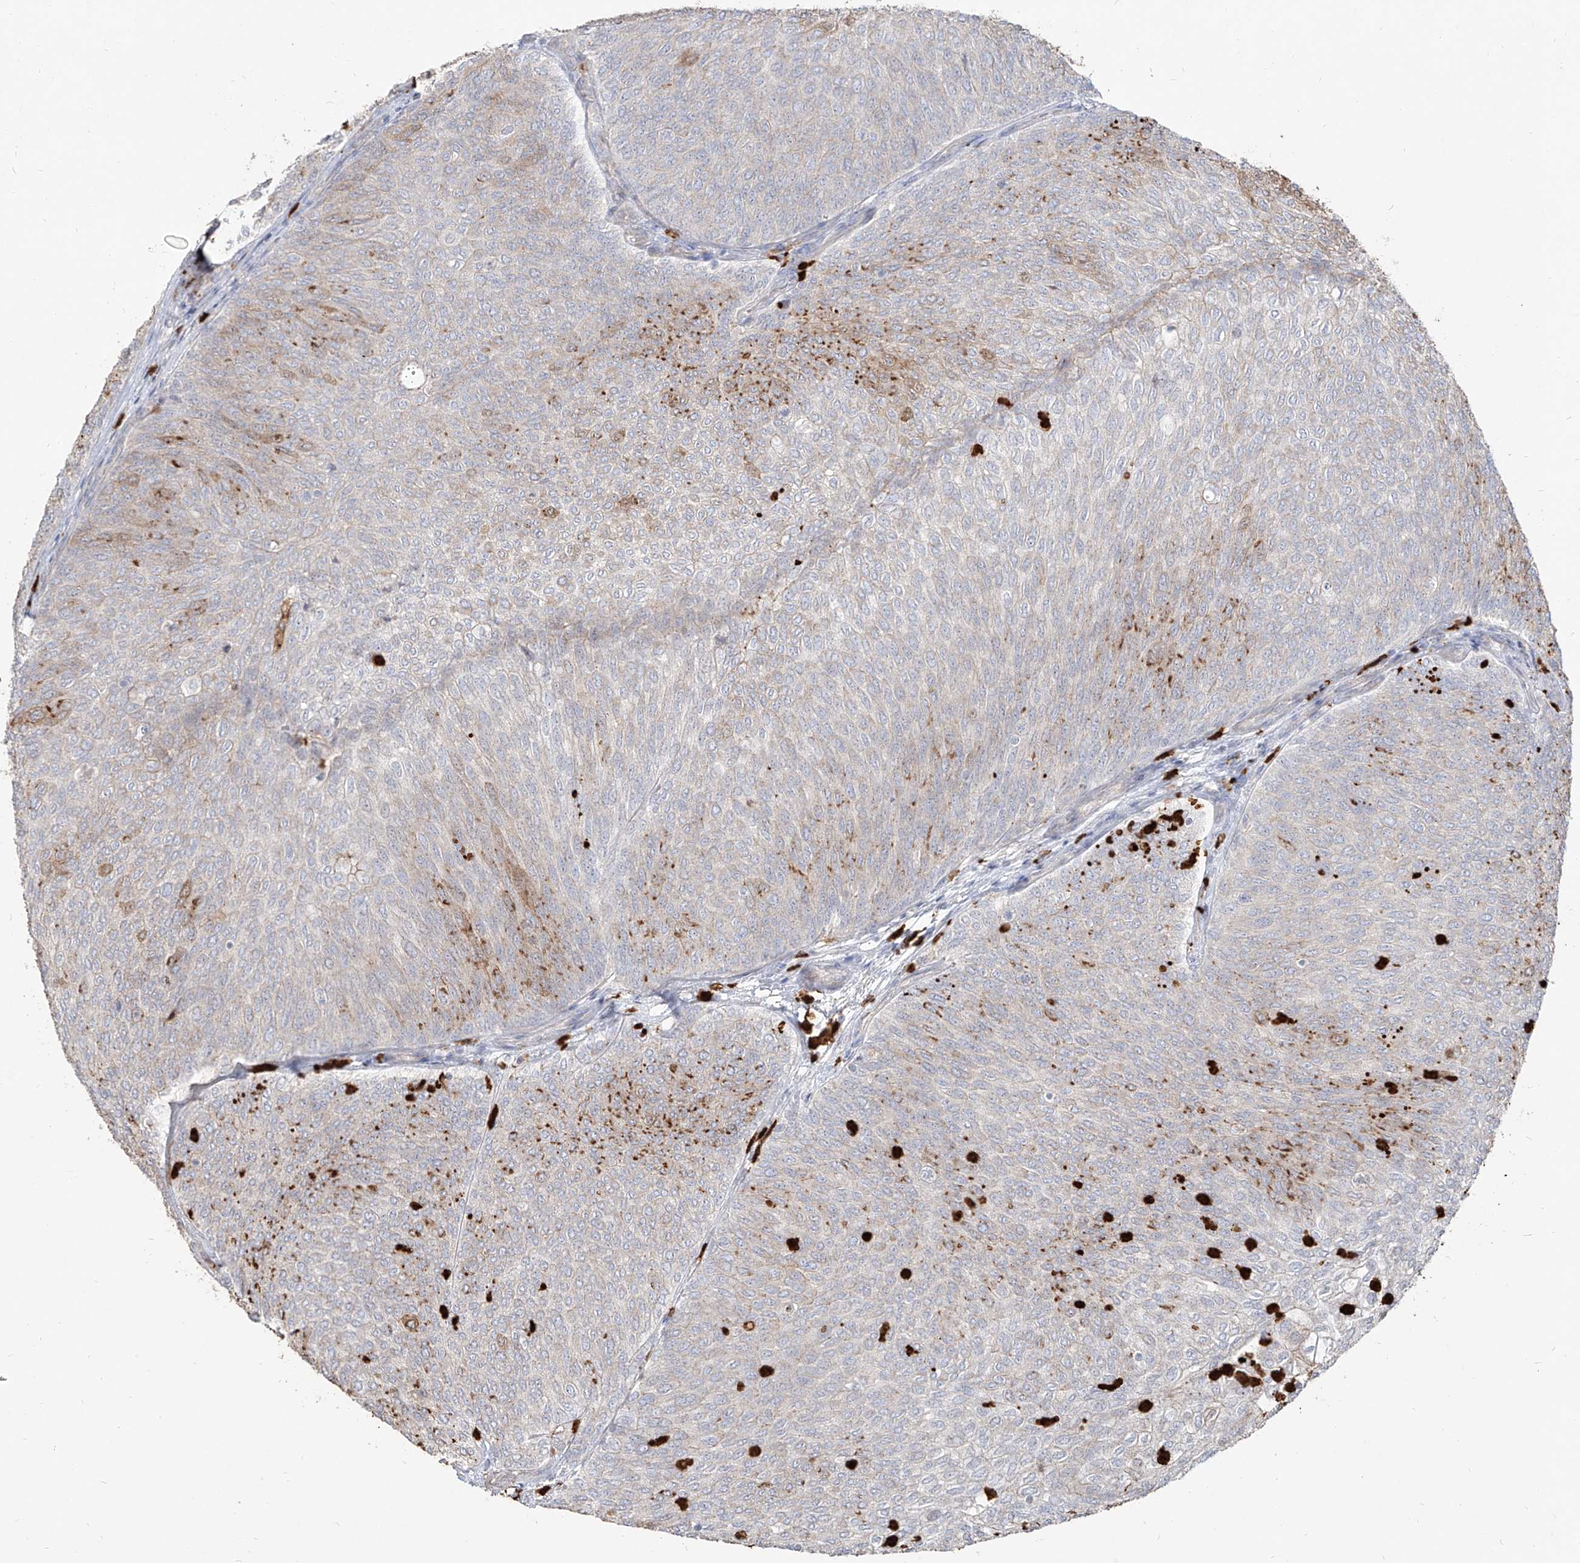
{"staining": {"intensity": "moderate", "quantity": "<25%", "location": "cytoplasmic/membranous"}, "tissue": "urothelial cancer", "cell_type": "Tumor cells", "image_type": "cancer", "snomed": [{"axis": "morphology", "description": "Urothelial carcinoma, Low grade"}, {"axis": "topography", "description": "Urinary bladder"}], "caption": "Tumor cells reveal low levels of moderate cytoplasmic/membranous expression in approximately <25% of cells in urothelial cancer.", "gene": "ZNF227", "patient": {"sex": "female", "age": 79}}